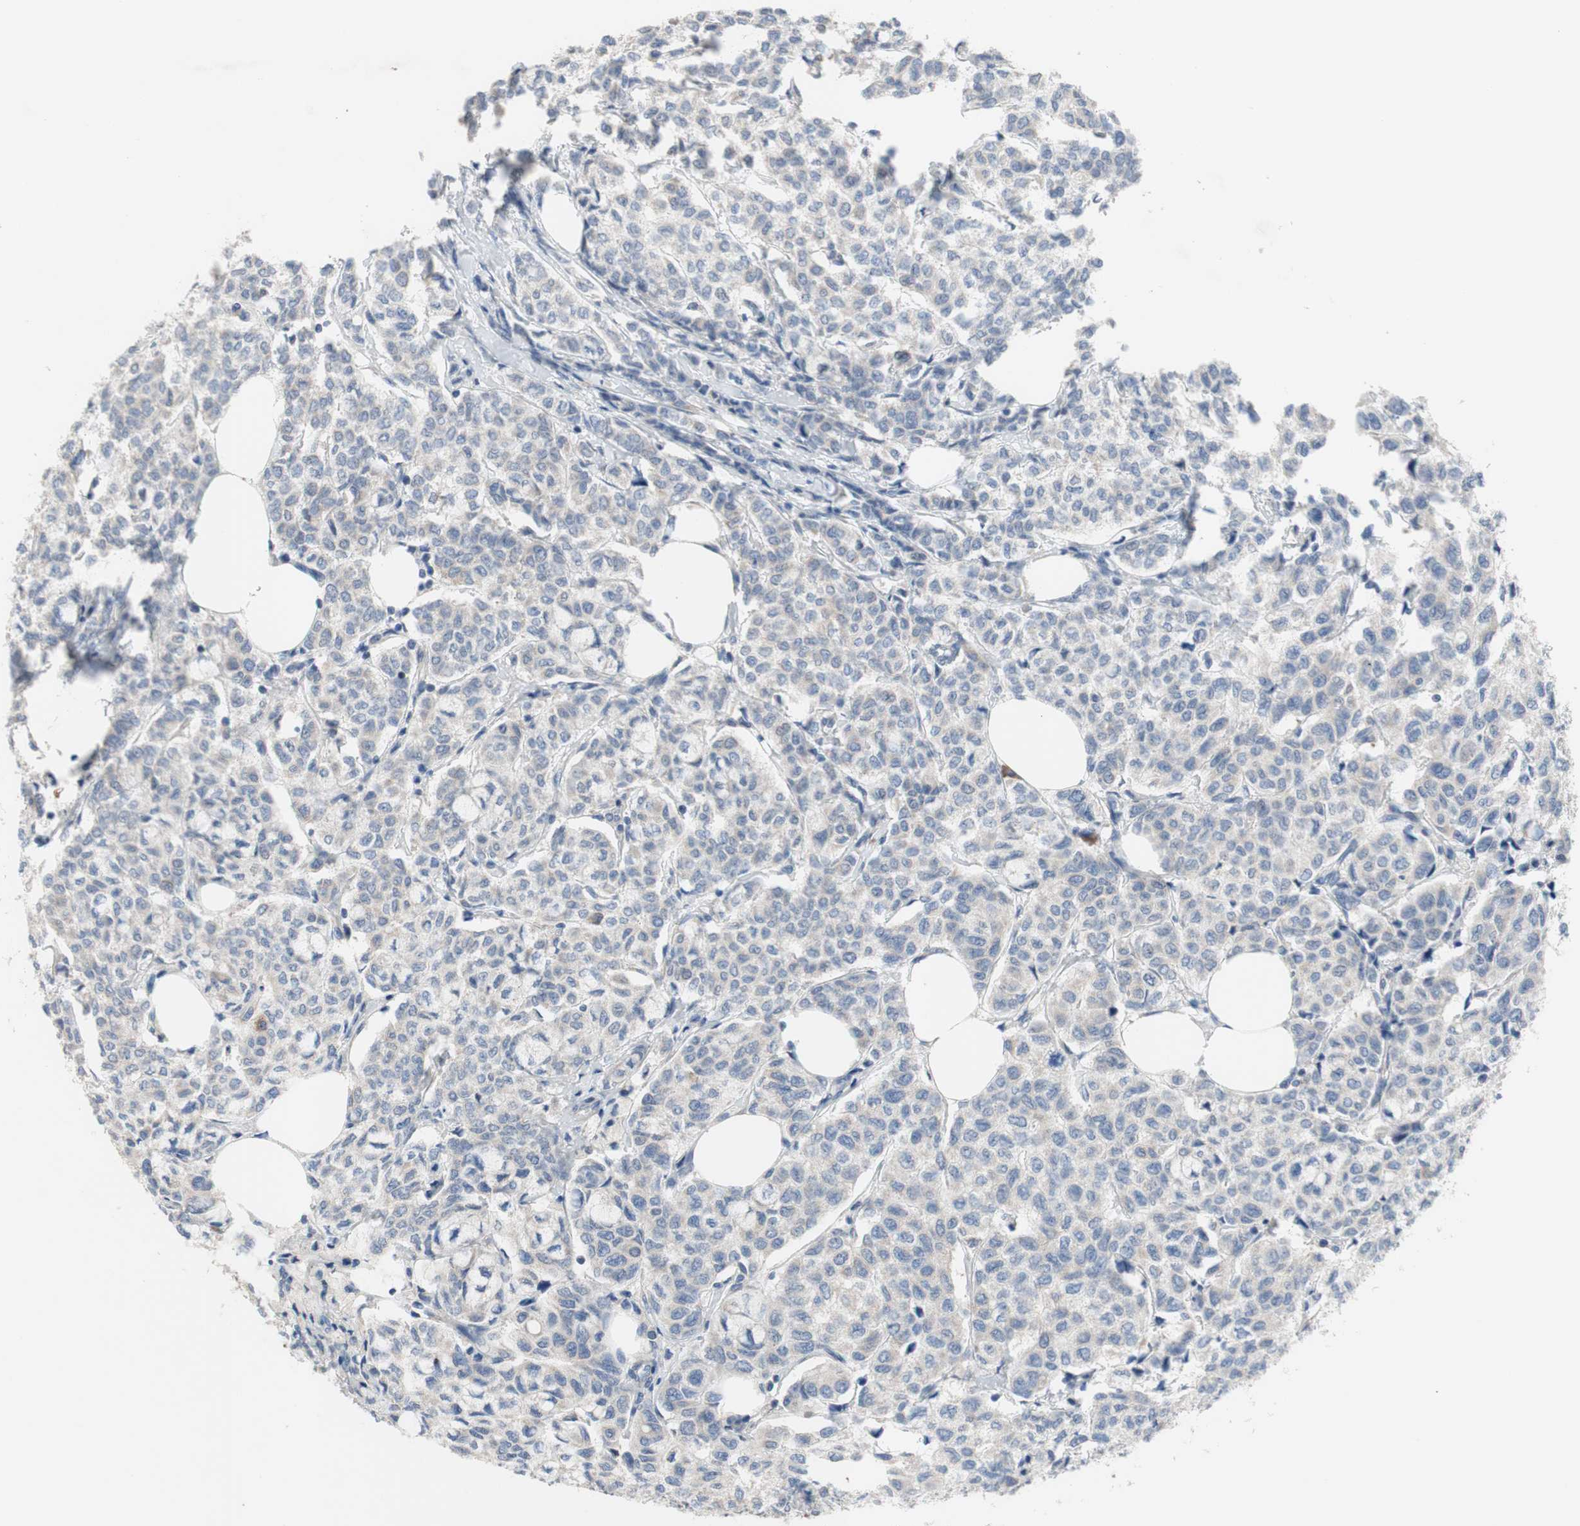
{"staining": {"intensity": "weak", "quantity": "<25%", "location": "cytoplasmic/membranous"}, "tissue": "breast cancer", "cell_type": "Tumor cells", "image_type": "cancer", "snomed": [{"axis": "morphology", "description": "Lobular carcinoma"}, {"axis": "topography", "description": "Breast"}], "caption": "Micrograph shows no protein staining in tumor cells of lobular carcinoma (breast) tissue. (DAB (3,3'-diaminobenzidine) immunohistochemistry (IHC) with hematoxylin counter stain).", "gene": "TTC14", "patient": {"sex": "female", "age": 60}}